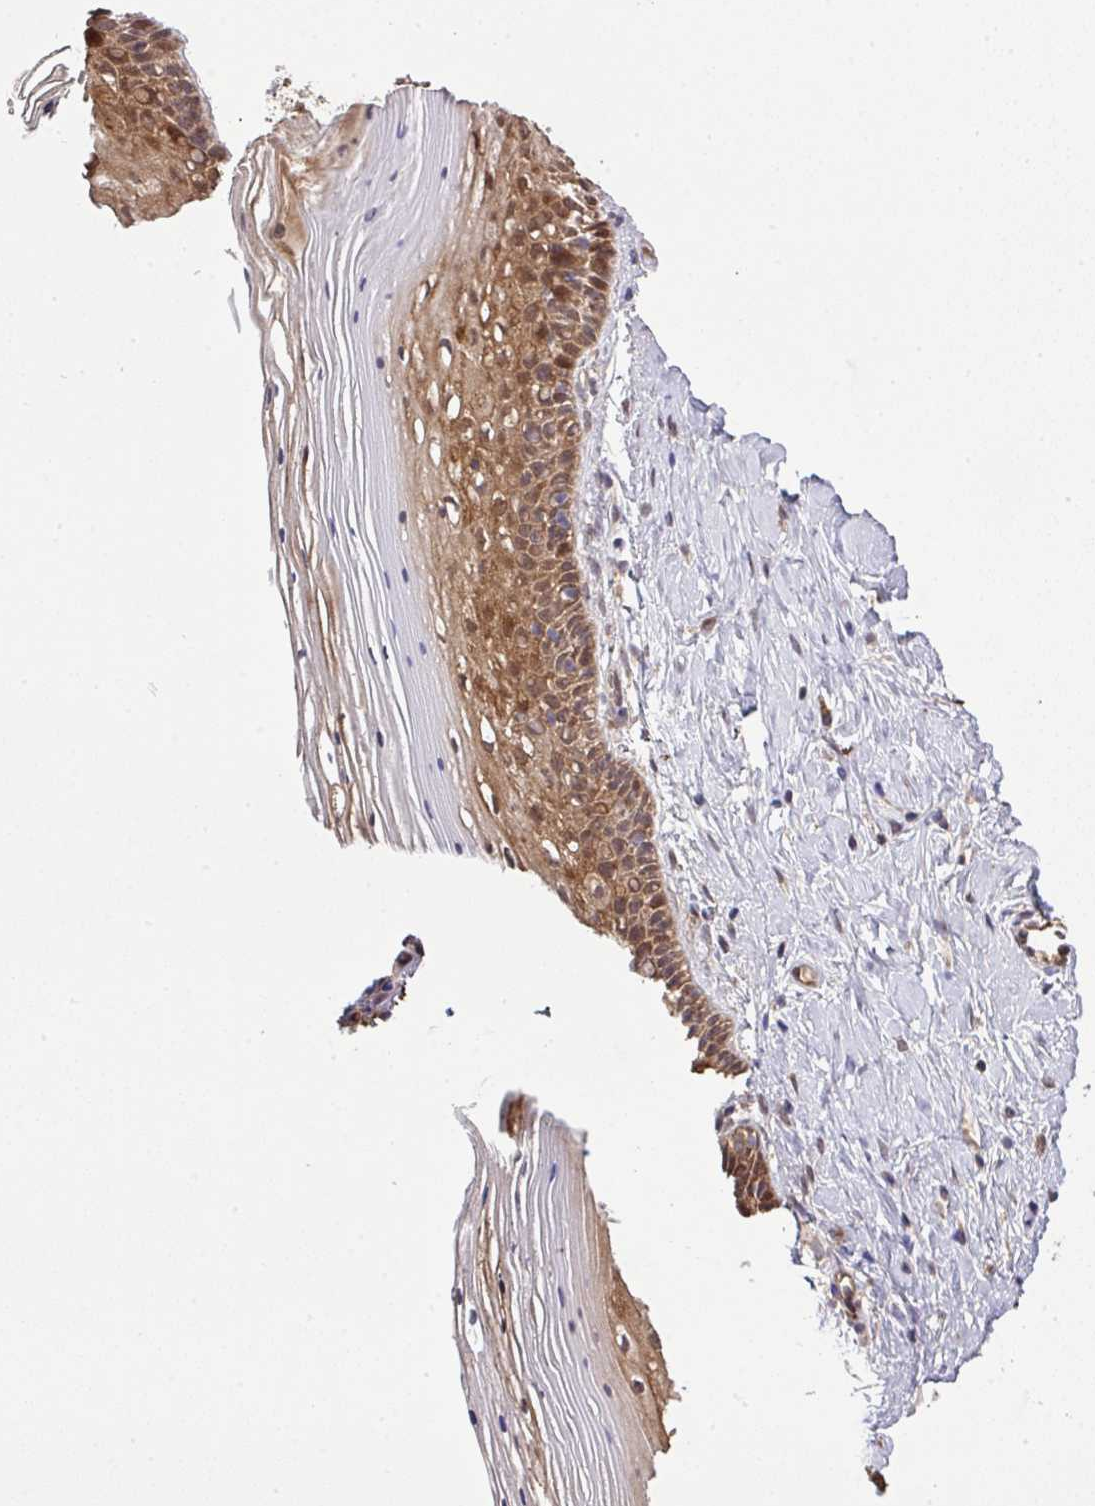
{"staining": {"intensity": "moderate", "quantity": ">75%", "location": "cytoplasmic/membranous"}, "tissue": "cervix", "cell_type": "Glandular cells", "image_type": "normal", "snomed": [{"axis": "morphology", "description": "Normal tissue, NOS"}, {"axis": "topography", "description": "Cervix"}], "caption": "Immunohistochemistry (DAB (3,3'-diaminobenzidine)) staining of unremarkable human cervix exhibits moderate cytoplasmic/membranous protein staining in about >75% of glandular cells. (DAB IHC, brown staining for protein, blue staining for nuclei).", "gene": "ARPIN", "patient": {"sex": "female", "age": 36}}